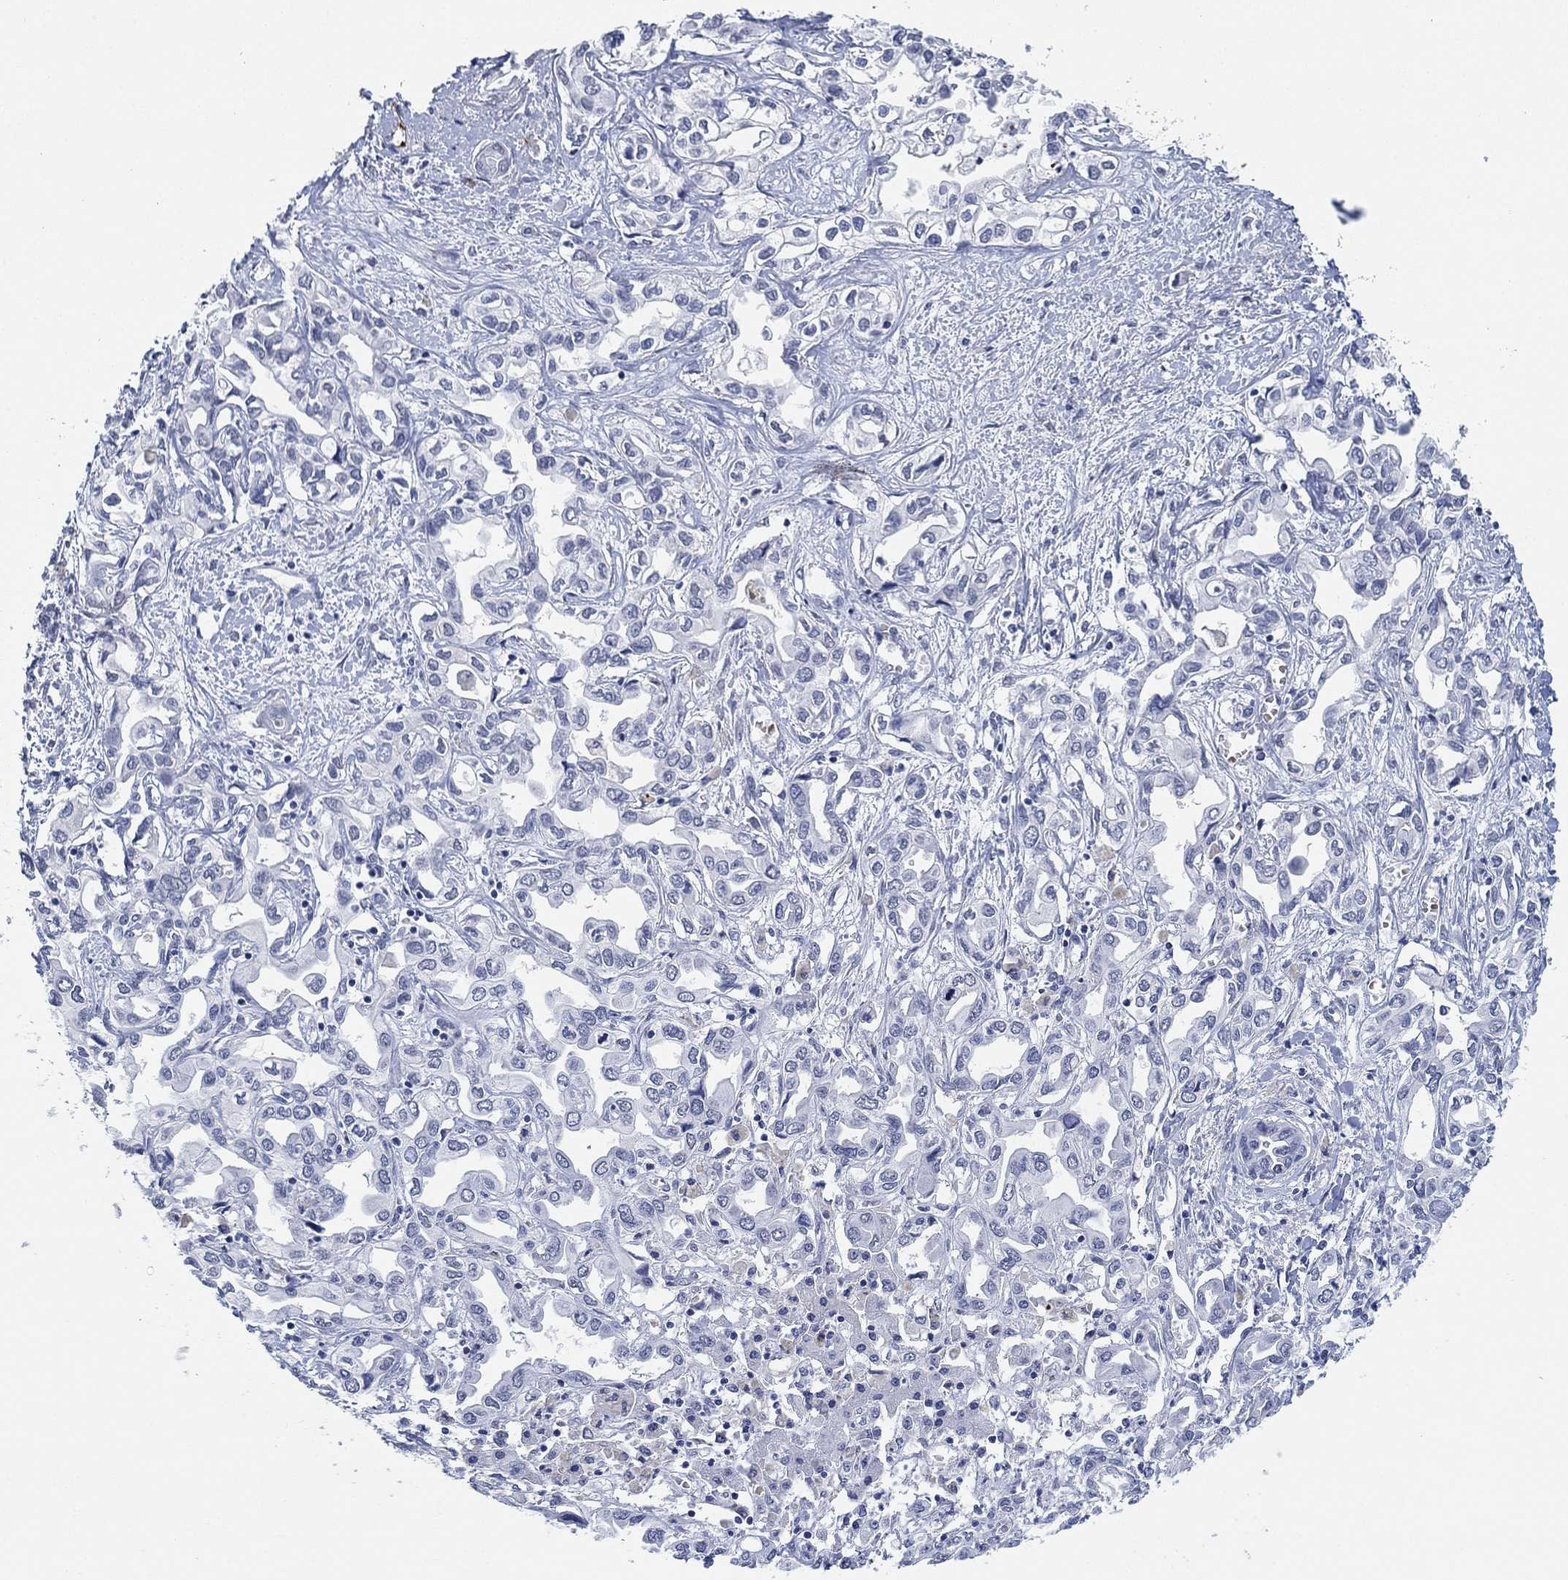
{"staining": {"intensity": "negative", "quantity": "none", "location": "none"}, "tissue": "liver cancer", "cell_type": "Tumor cells", "image_type": "cancer", "snomed": [{"axis": "morphology", "description": "Cholangiocarcinoma"}, {"axis": "topography", "description": "Liver"}], "caption": "Immunohistochemical staining of human liver cancer shows no significant staining in tumor cells.", "gene": "PAX6", "patient": {"sex": "female", "age": 64}}